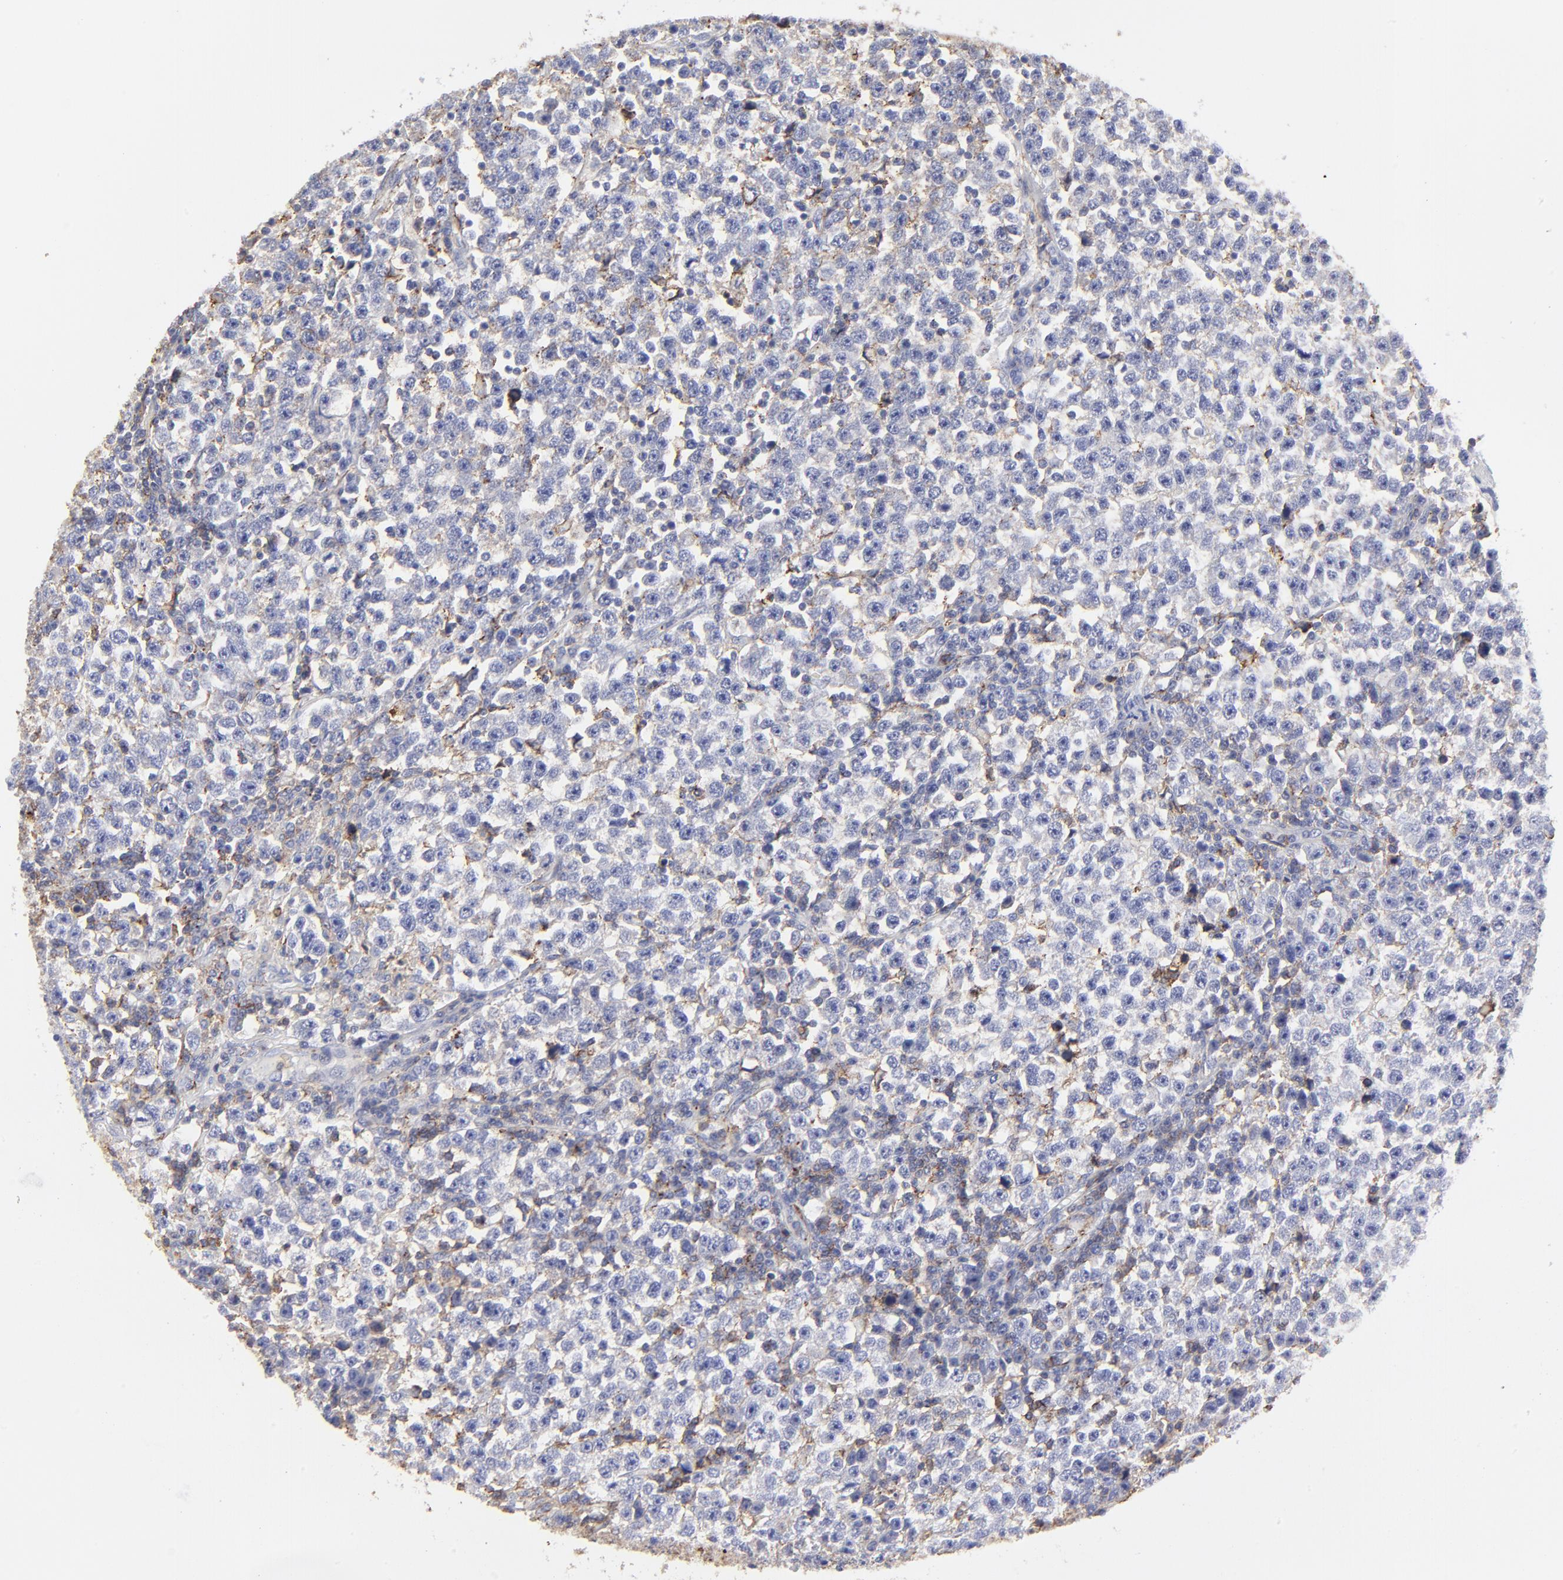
{"staining": {"intensity": "negative", "quantity": "none", "location": "none"}, "tissue": "testis cancer", "cell_type": "Tumor cells", "image_type": "cancer", "snomed": [{"axis": "morphology", "description": "Seminoma, NOS"}, {"axis": "topography", "description": "Testis"}], "caption": "A photomicrograph of human testis cancer (seminoma) is negative for staining in tumor cells. (Brightfield microscopy of DAB immunohistochemistry (IHC) at high magnification).", "gene": "ANXA6", "patient": {"sex": "male", "age": 43}}